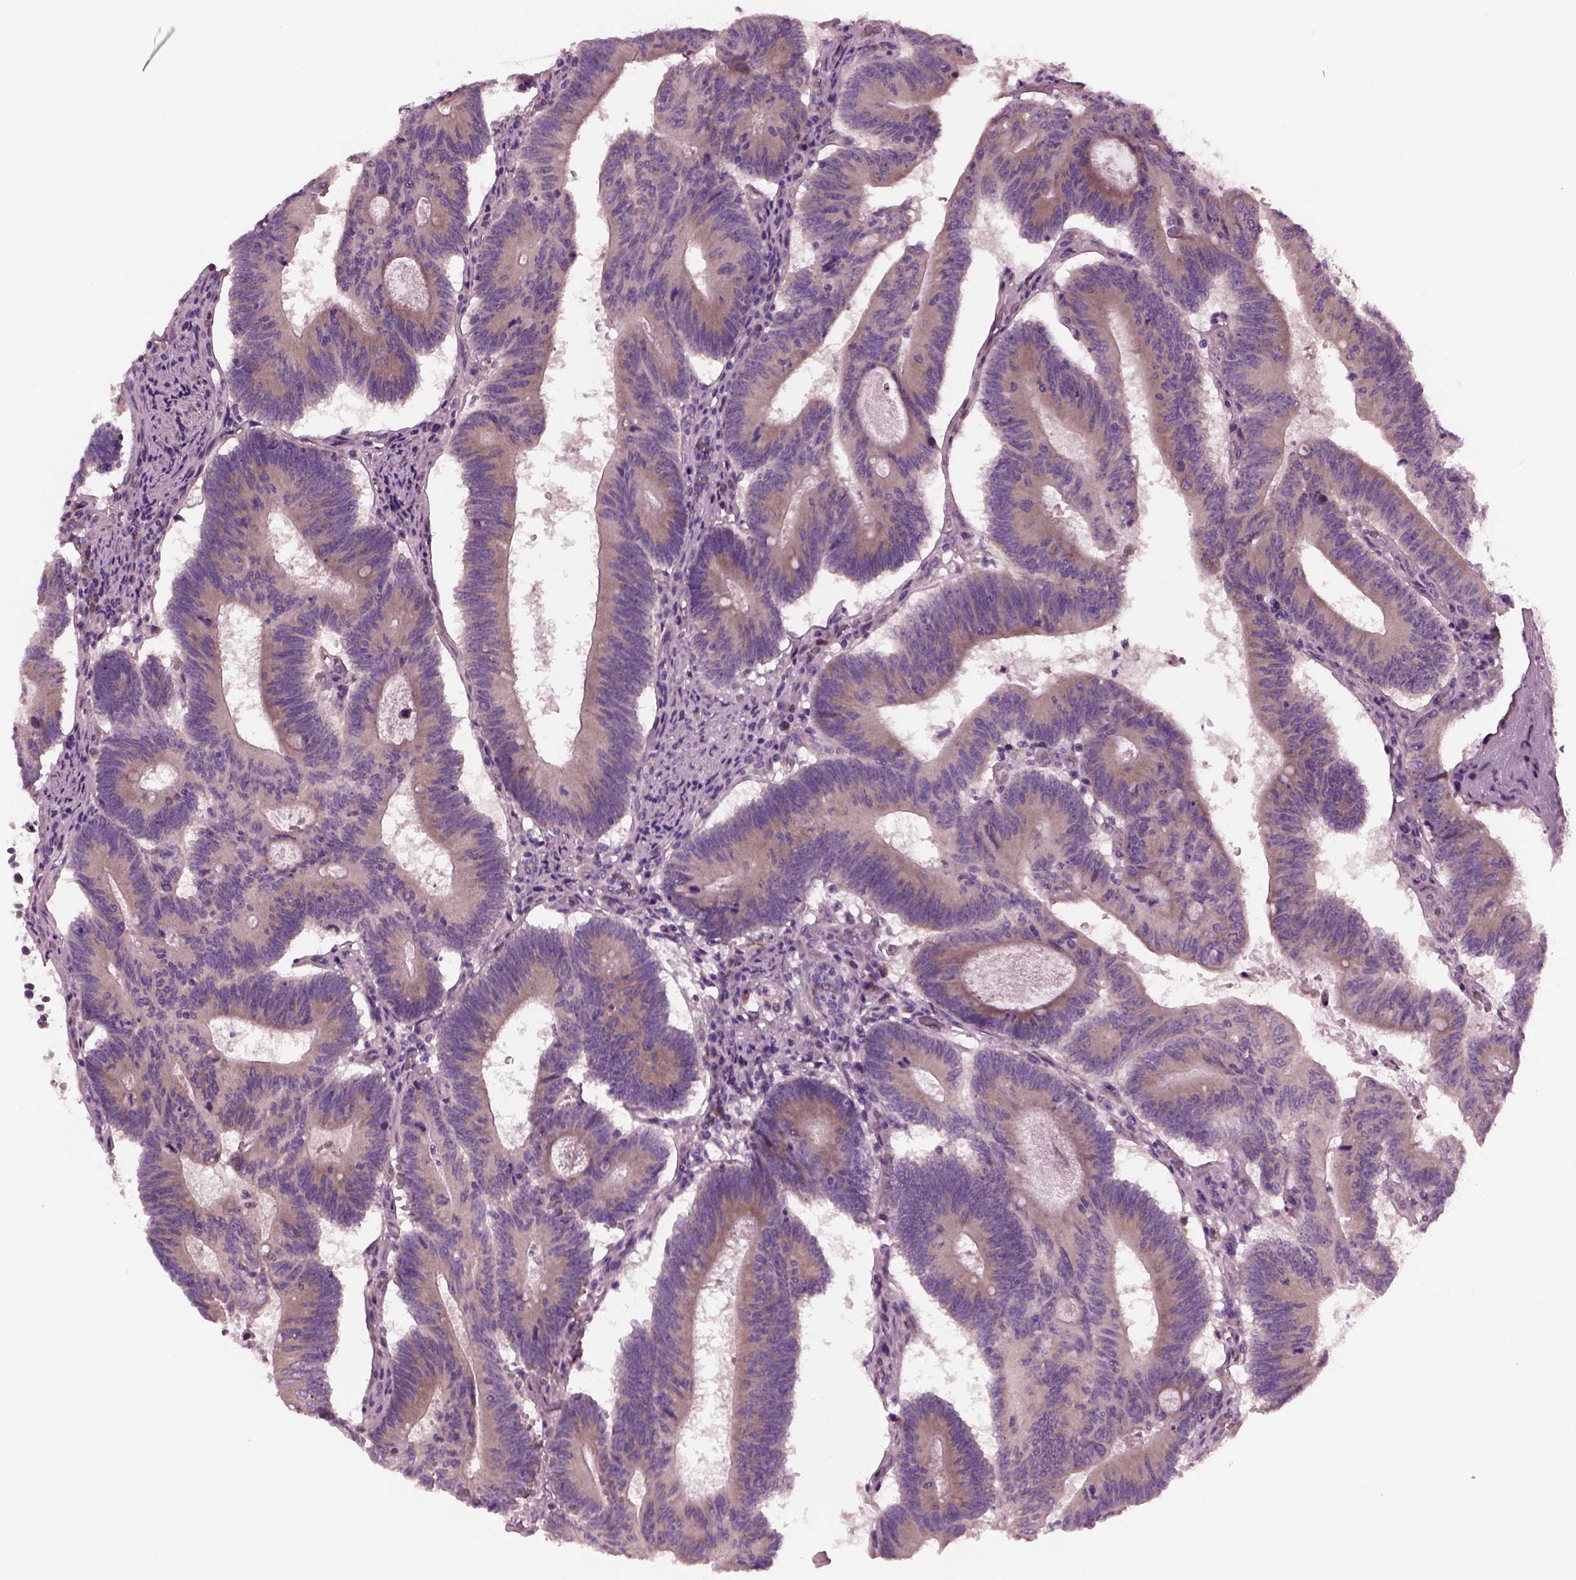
{"staining": {"intensity": "weak", "quantity": ">75%", "location": "cytoplasmic/membranous"}, "tissue": "colorectal cancer", "cell_type": "Tumor cells", "image_type": "cancer", "snomed": [{"axis": "morphology", "description": "Adenocarcinoma, NOS"}, {"axis": "topography", "description": "Colon"}], "caption": "An immunohistochemistry image of neoplastic tissue is shown. Protein staining in brown labels weak cytoplasmic/membranous positivity in colorectal cancer (adenocarcinoma) within tumor cells.", "gene": "AP4M1", "patient": {"sex": "female", "age": 70}}